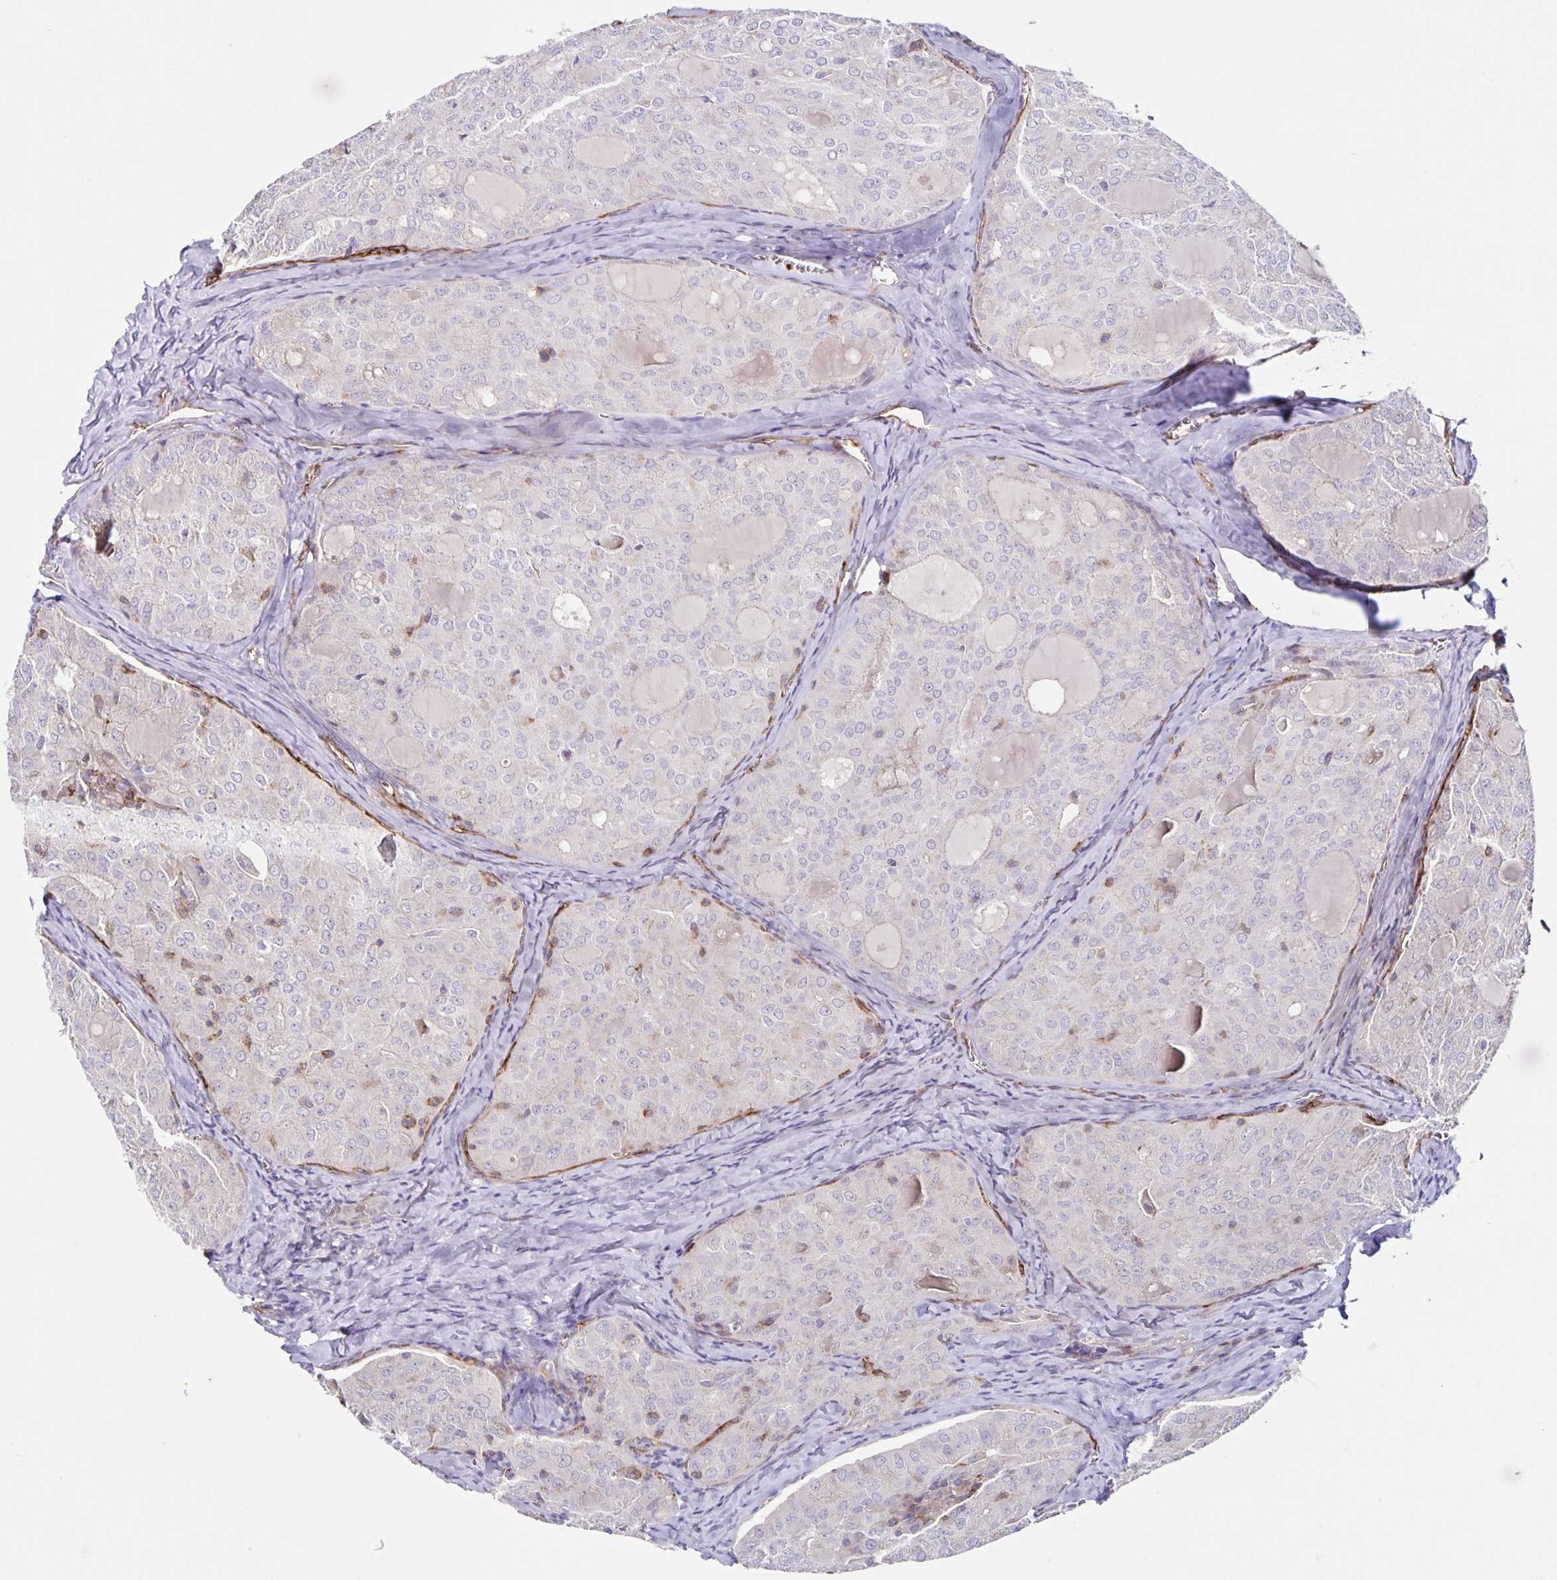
{"staining": {"intensity": "negative", "quantity": "none", "location": "none"}, "tissue": "thyroid cancer", "cell_type": "Tumor cells", "image_type": "cancer", "snomed": [{"axis": "morphology", "description": "Follicular adenoma carcinoma, NOS"}, {"axis": "topography", "description": "Thyroid gland"}], "caption": "Immunohistochemical staining of human thyroid cancer (follicular adenoma carcinoma) demonstrates no significant expression in tumor cells.", "gene": "ITGA2", "patient": {"sex": "male", "age": 75}}